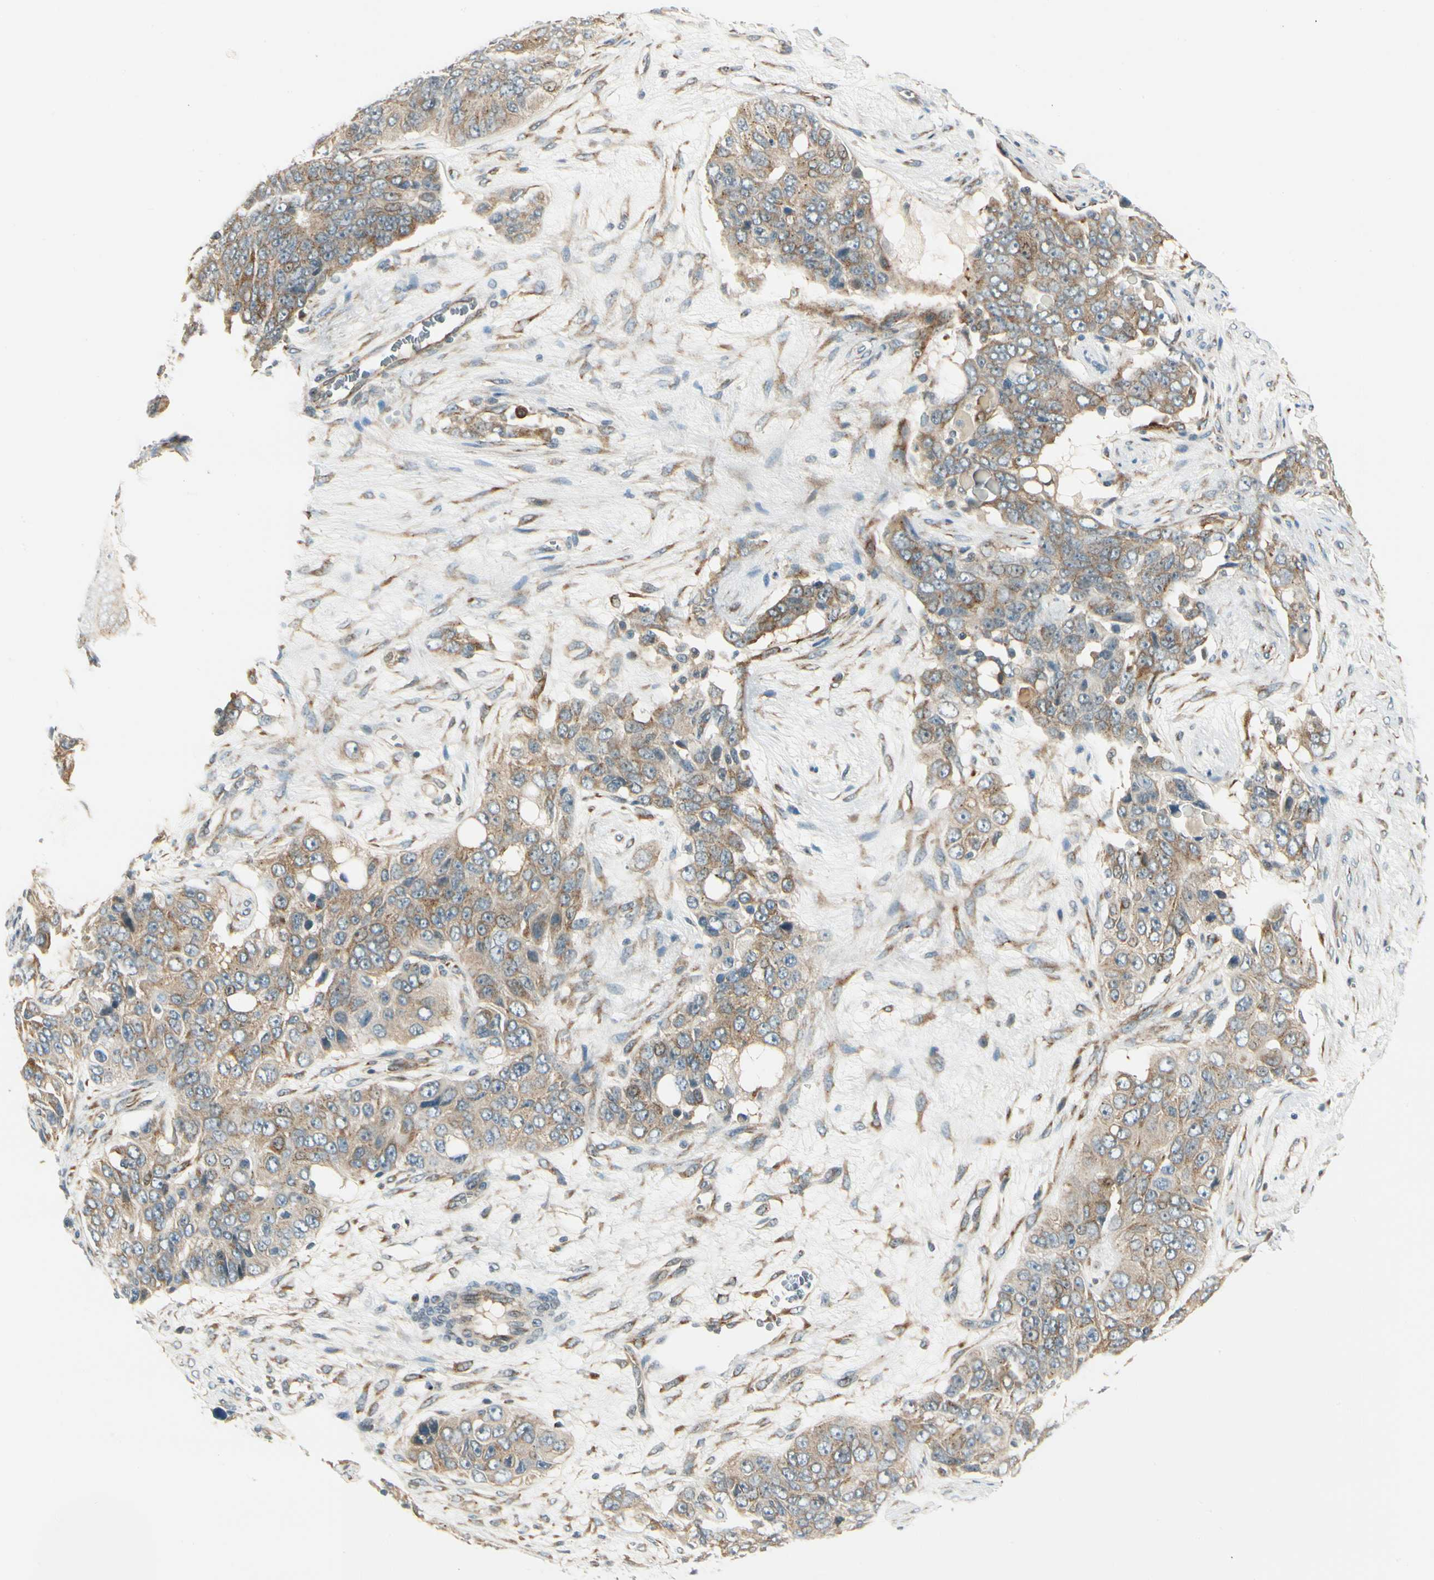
{"staining": {"intensity": "weak", "quantity": ">75%", "location": "cytoplasmic/membranous"}, "tissue": "ovarian cancer", "cell_type": "Tumor cells", "image_type": "cancer", "snomed": [{"axis": "morphology", "description": "Carcinoma, endometroid"}, {"axis": "topography", "description": "Ovary"}], "caption": "Endometroid carcinoma (ovarian) stained with DAB immunohistochemistry demonstrates low levels of weak cytoplasmic/membranous positivity in about >75% of tumor cells.", "gene": "MANSC1", "patient": {"sex": "female", "age": 51}}